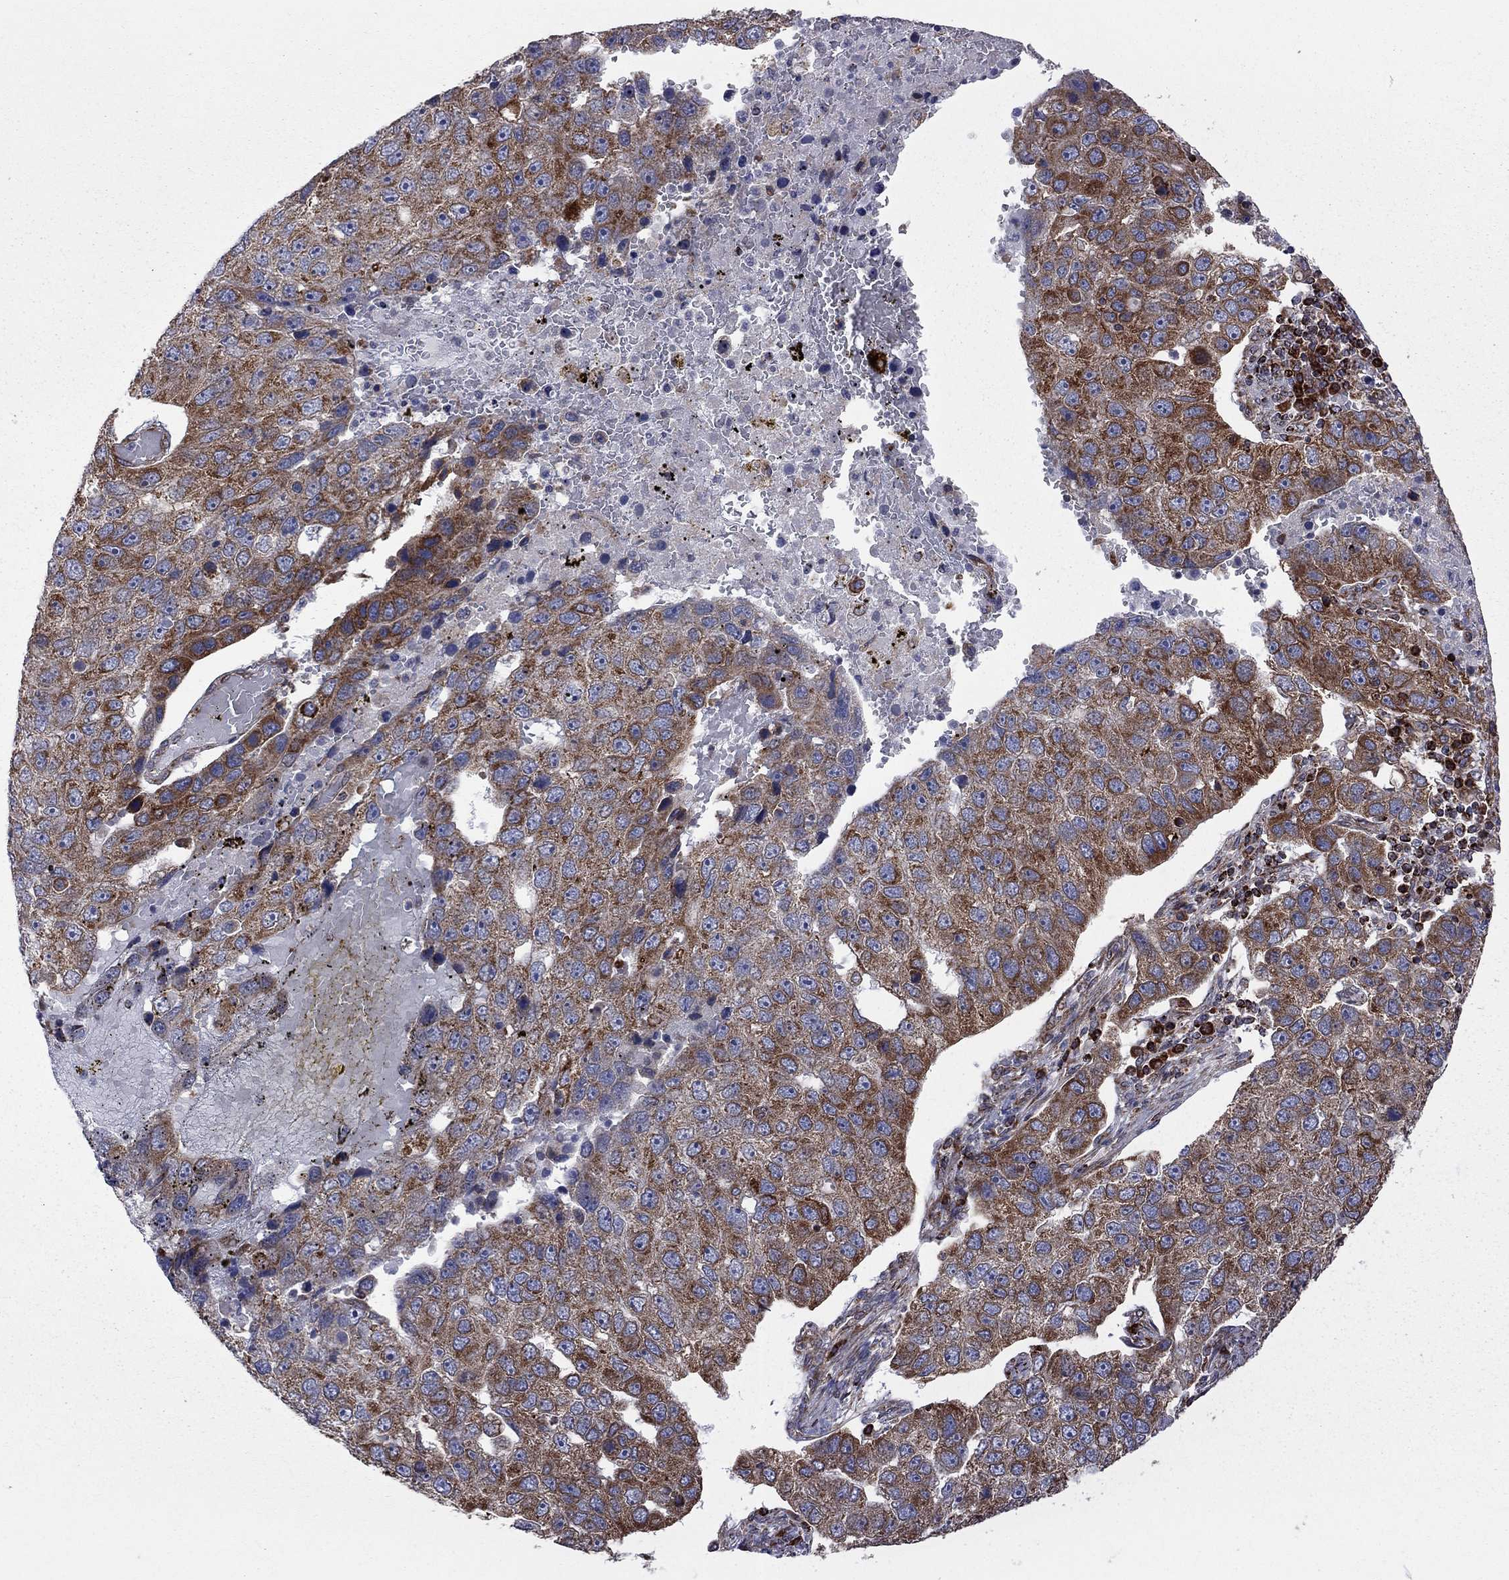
{"staining": {"intensity": "strong", "quantity": ">75%", "location": "cytoplasmic/membranous"}, "tissue": "pancreatic cancer", "cell_type": "Tumor cells", "image_type": "cancer", "snomed": [{"axis": "morphology", "description": "Adenocarcinoma, NOS"}, {"axis": "topography", "description": "Pancreas"}], "caption": "DAB (3,3'-diaminobenzidine) immunohistochemical staining of human pancreatic adenocarcinoma exhibits strong cytoplasmic/membranous protein expression in approximately >75% of tumor cells. (Stains: DAB (3,3'-diaminobenzidine) in brown, nuclei in blue, Microscopy: brightfield microscopy at high magnification).", "gene": "CLPTM1", "patient": {"sex": "female", "age": 61}}